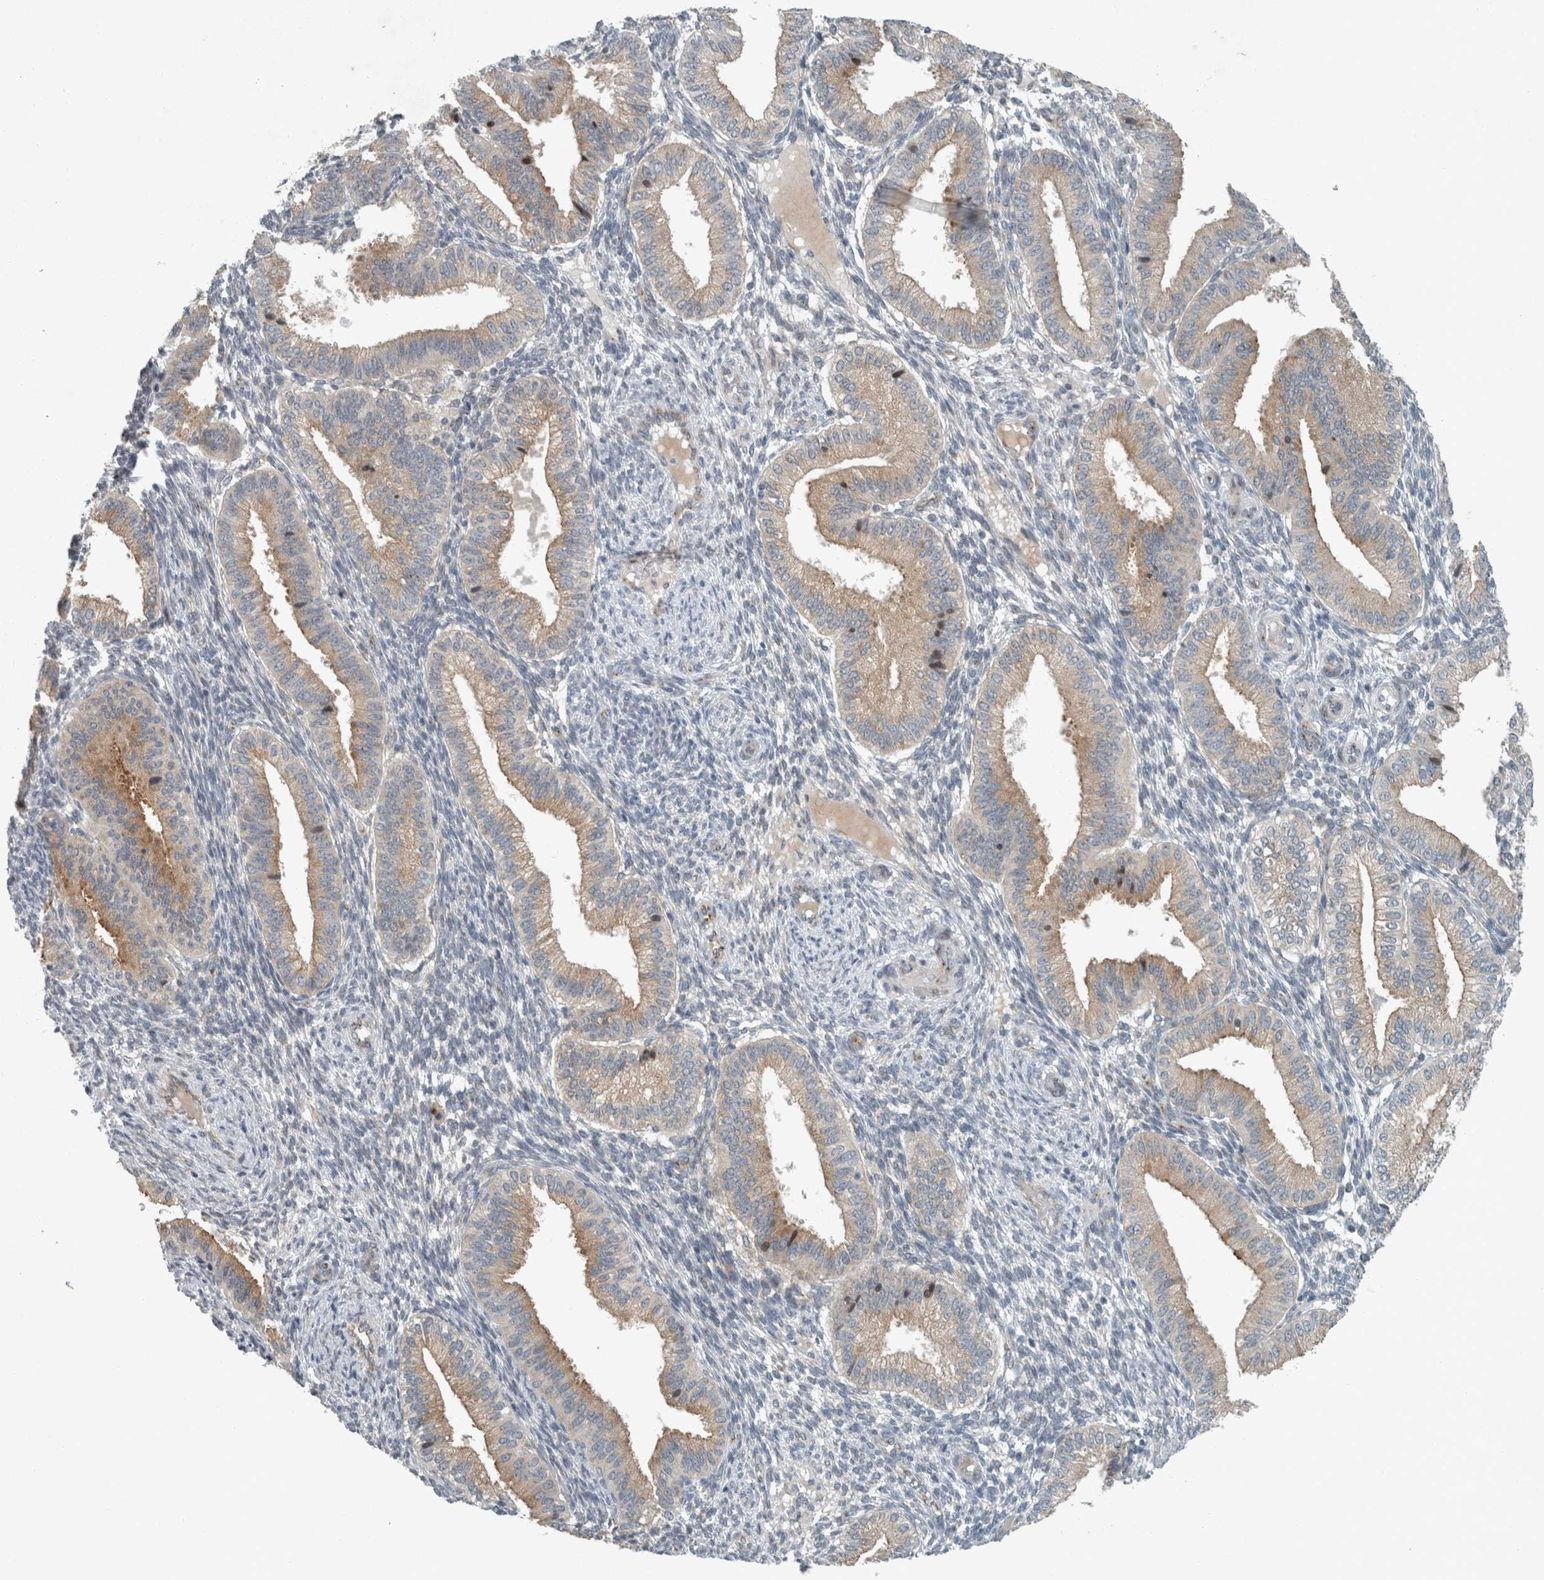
{"staining": {"intensity": "weak", "quantity": "<25%", "location": "cytoplasmic/membranous"}, "tissue": "endometrium", "cell_type": "Cells in endometrial stroma", "image_type": "normal", "snomed": [{"axis": "morphology", "description": "Normal tissue, NOS"}, {"axis": "topography", "description": "Endometrium"}], "caption": "IHC of unremarkable human endometrium demonstrates no positivity in cells in endometrial stroma.", "gene": "KIF1C", "patient": {"sex": "female", "age": 39}}